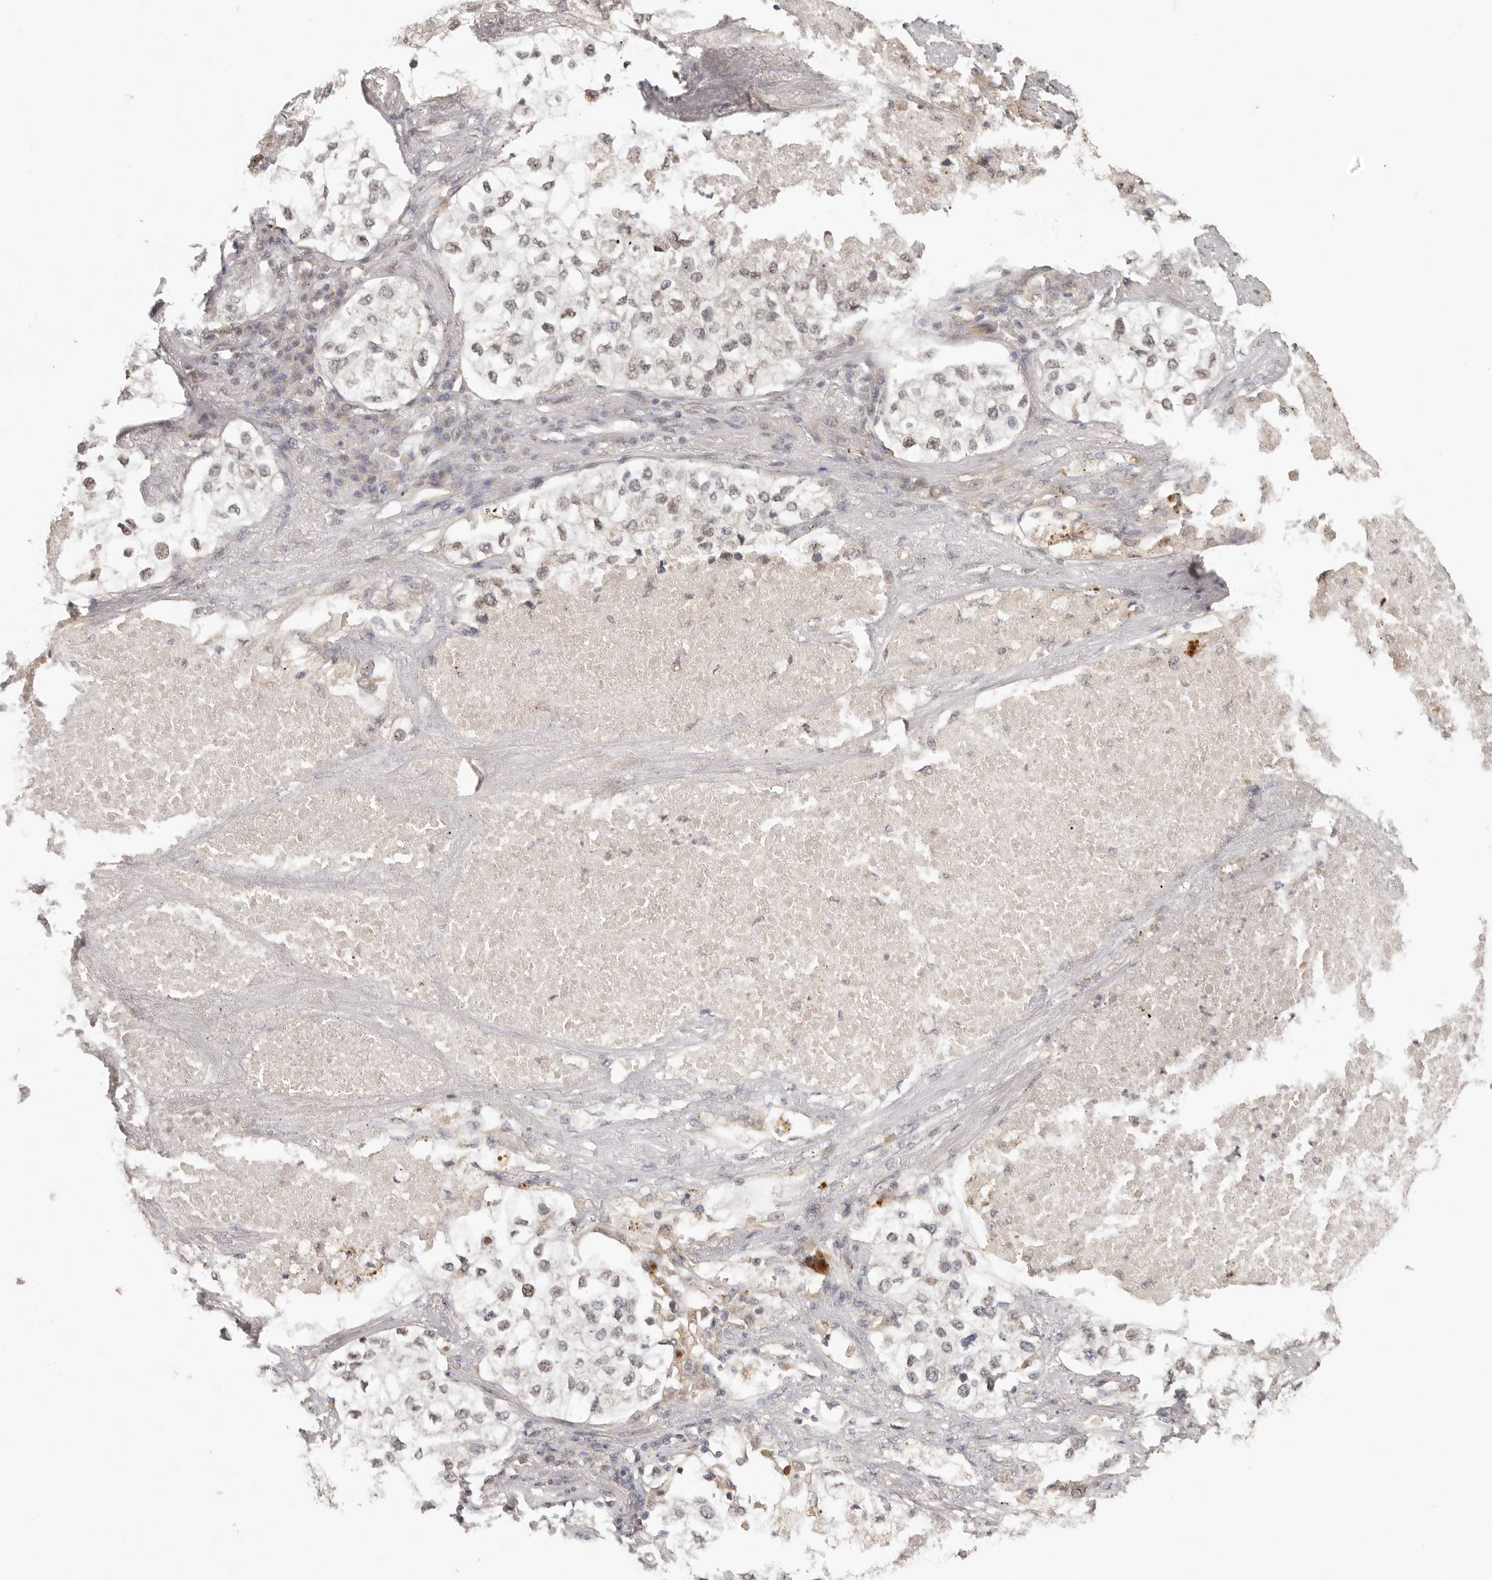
{"staining": {"intensity": "weak", "quantity": "<25%", "location": "nuclear"}, "tissue": "lung cancer", "cell_type": "Tumor cells", "image_type": "cancer", "snomed": [{"axis": "morphology", "description": "Adenocarcinoma, NOS"}, {"axis": "topography", "description": "Lung"}], "caption": "There is no significant positivity in tumor cells of lung cancer.", "gene": "LRRC75A", "patient": {"sex": "male", "age": 63}}